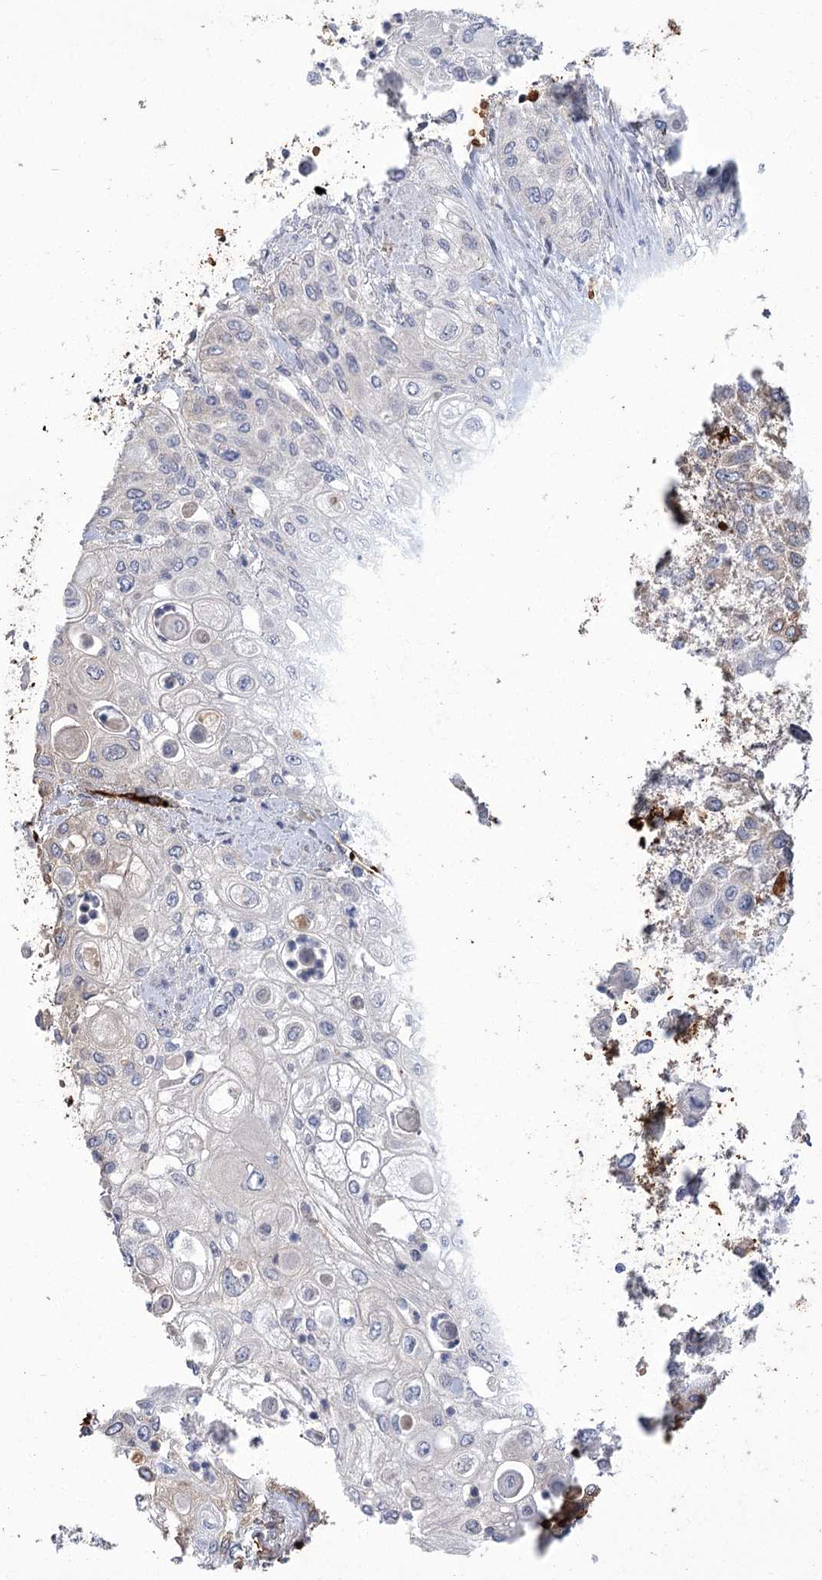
{"staining": {"intensity": "weak", "quantity": "<25%", "location": "cytoplasmic/membranous"}, "tissue": "urothelial cancer", "cell_type": "Tumor cells", "image_type": "cancer", "snomed": [{"axis": "morphology", "description": "Urothelial carcinoma, High grade"}, {"axis": "topography", "description": "Urinary bladder"}], "caption": "There is no significant staining in tumor cells of high-grade urothelial carcinoma.", "gene": "HBA1", "patient": {"sex": "female", "age": 79}}